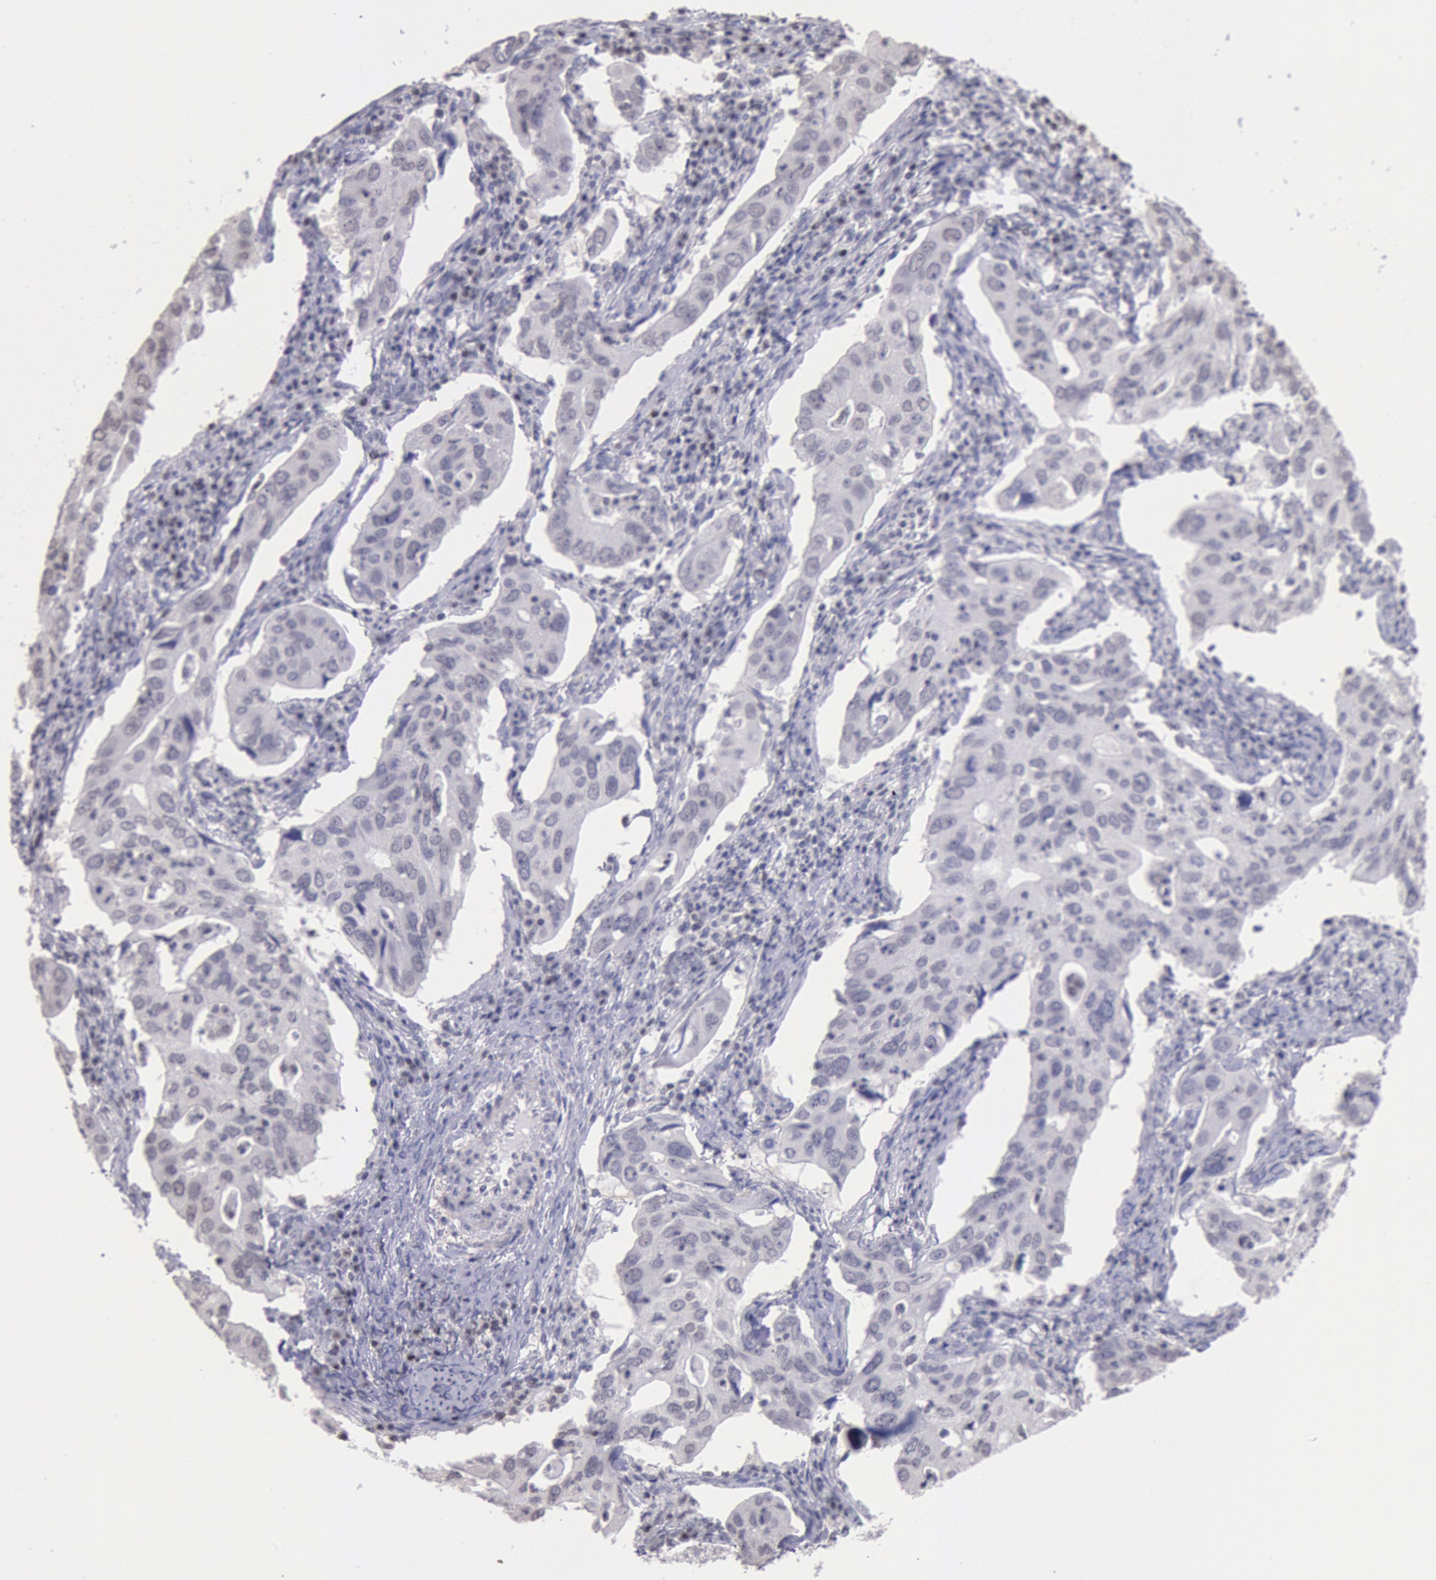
{"staining": {"intensity": "negative", "quantity": "none", "location": "none"}, "tissue": "lung cancer", "cell_type": "Tumor cells", "image_type": "cancer", "snomed": [{"axis": "morphology", "description": "Adenocarcinoma, NOS"}, {"axis": "topography", "description": "Lung"}], "caption": "This image is of lung adenocarcinoma stained with immunohistochemistry (IHC) to label a protein in brown with the nuclei are counter-stained blue. There is no expression in tumor cells.", "gene": "MYH7", "patient": {"sex": "male", "age": 48}}